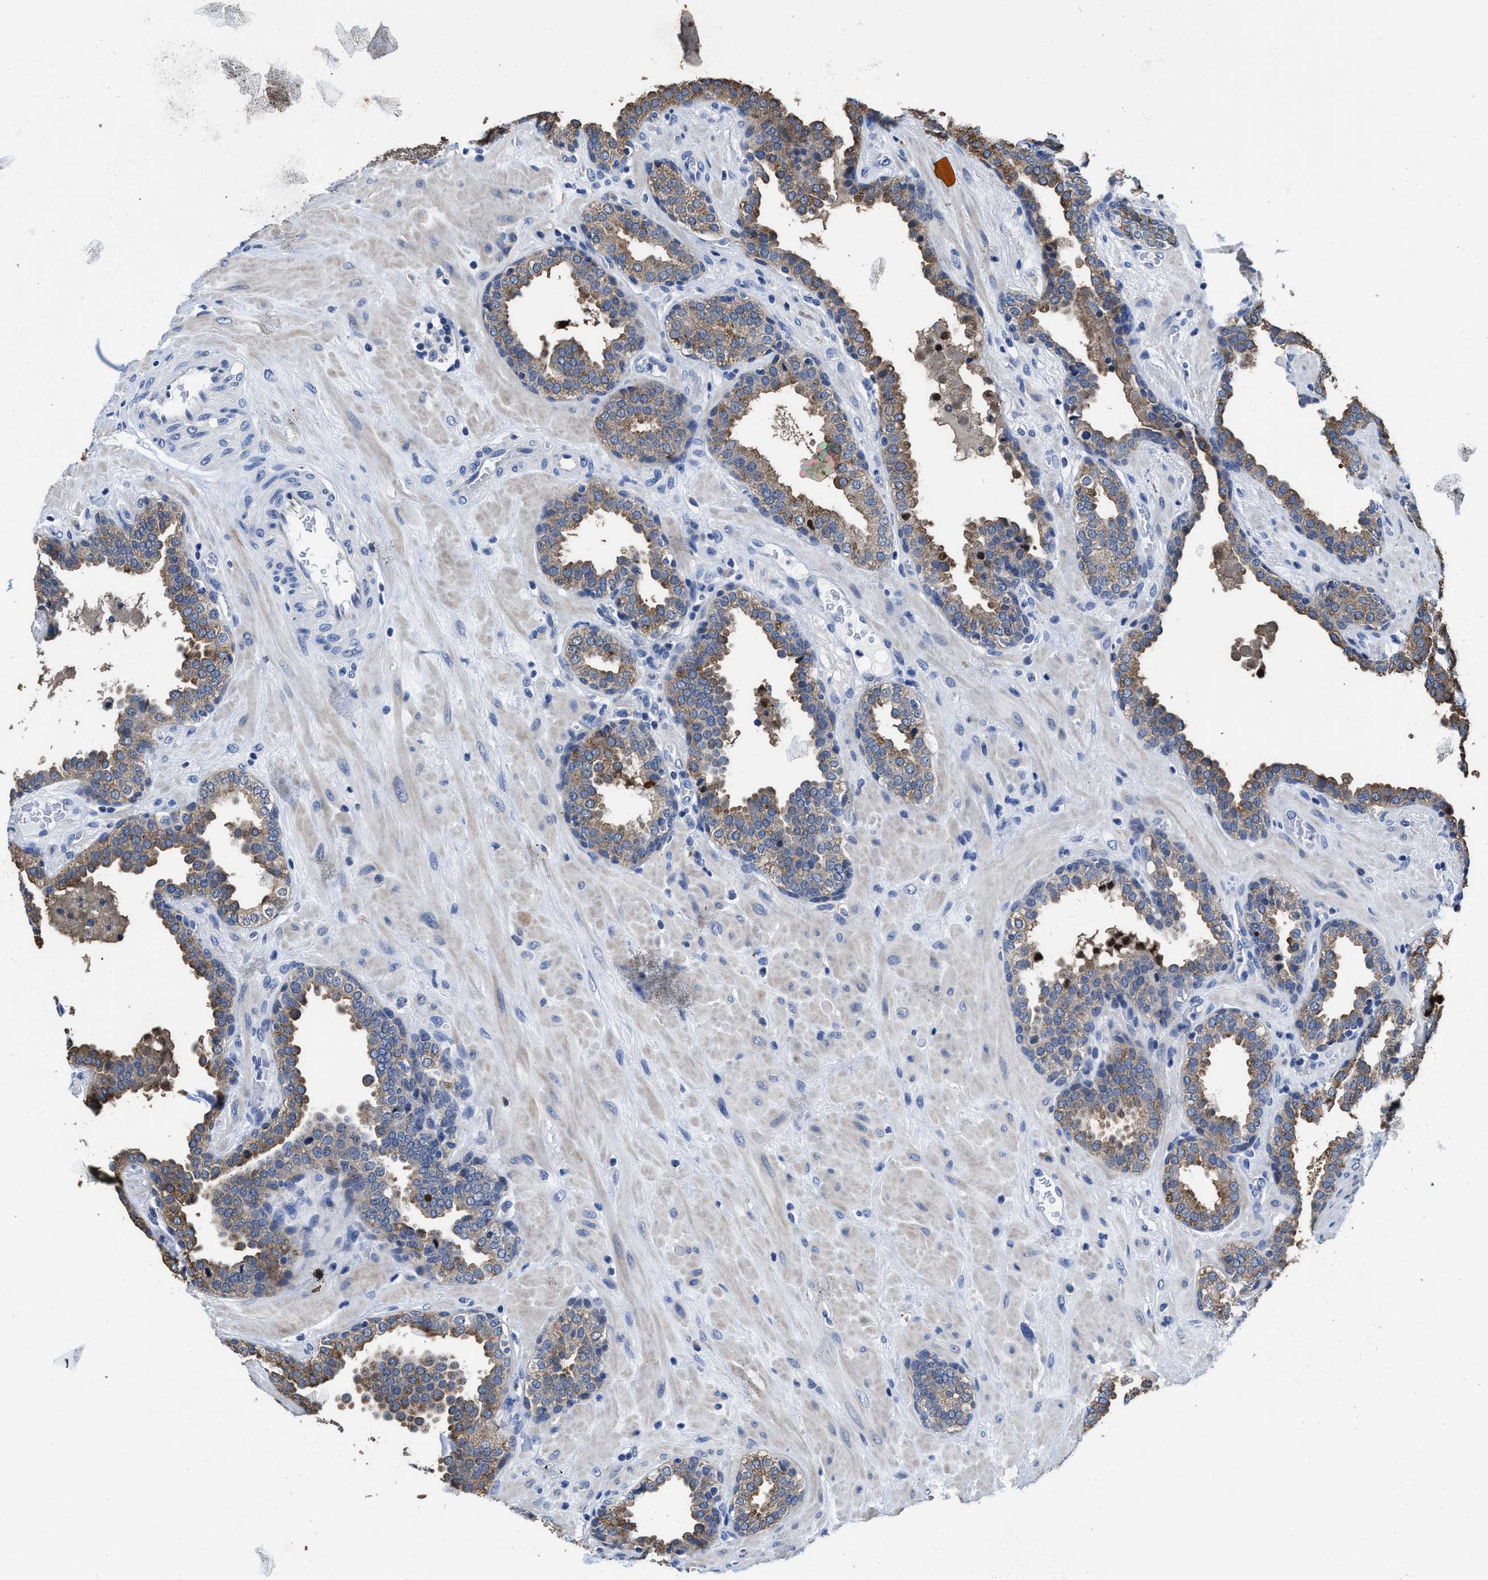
{"staining": {"intensity": "moderate", "quantity": "25%-75%", "location": "cytoplasmic/membranous"}, "tissue": "prostate", "cell_type": "Glandular cells", "image_type": "normal", "snomed": [{"axis": "morphology", "description": "Normal tissue, NOS"}, {"axis": "topography", "description": "Prostate"}], "caption": "IHC of benign human prostate demonstrates medium levels of moderate cytoplasmic/membranous staining in about 25%-75% of glandular cells.", "gene": "HOOK1", "patient": {"sex": "male", "age": 51}}